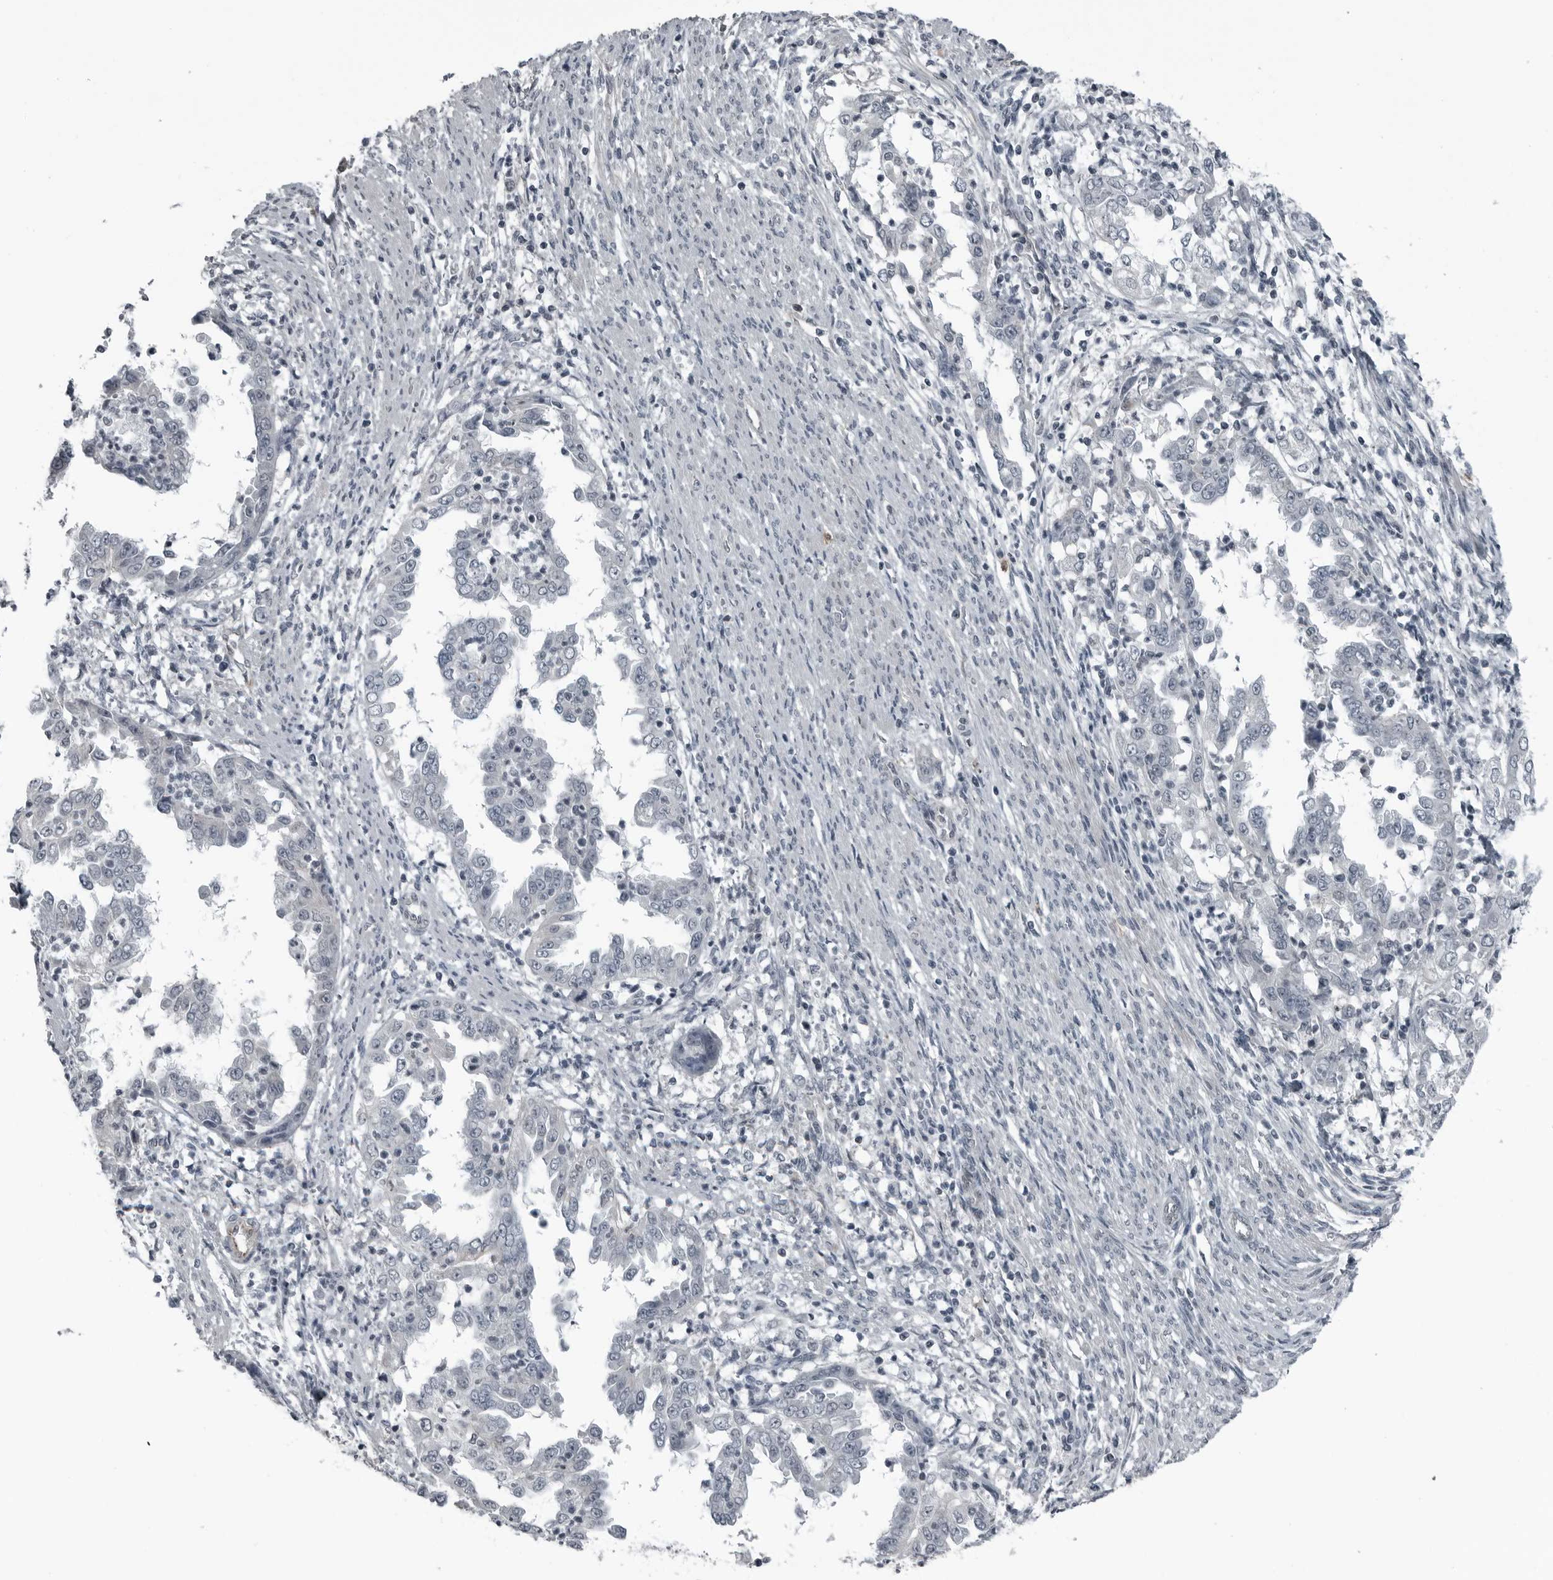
{"staining": {"intensity": "negative", "quantity": "none", "location": "none"}, "tissue": "endometrial cancer", "cell_type": "Tumor cells", "image_type": "cancer", "snomed": [{"axis": "morphology", "description": "Adenocarcinoma, NOS"}, {"axis": "topography", "description": "Endometrium"}], "caption": "There is no significant staining in tumor cells of endometrial cancer. (Stains: DAB IHC with hematoxylin counter stain, Microscopy: brightfield microscopy at high magnification).", "gene": "GAK", "patient": {"sex": "female", "age": 85}}